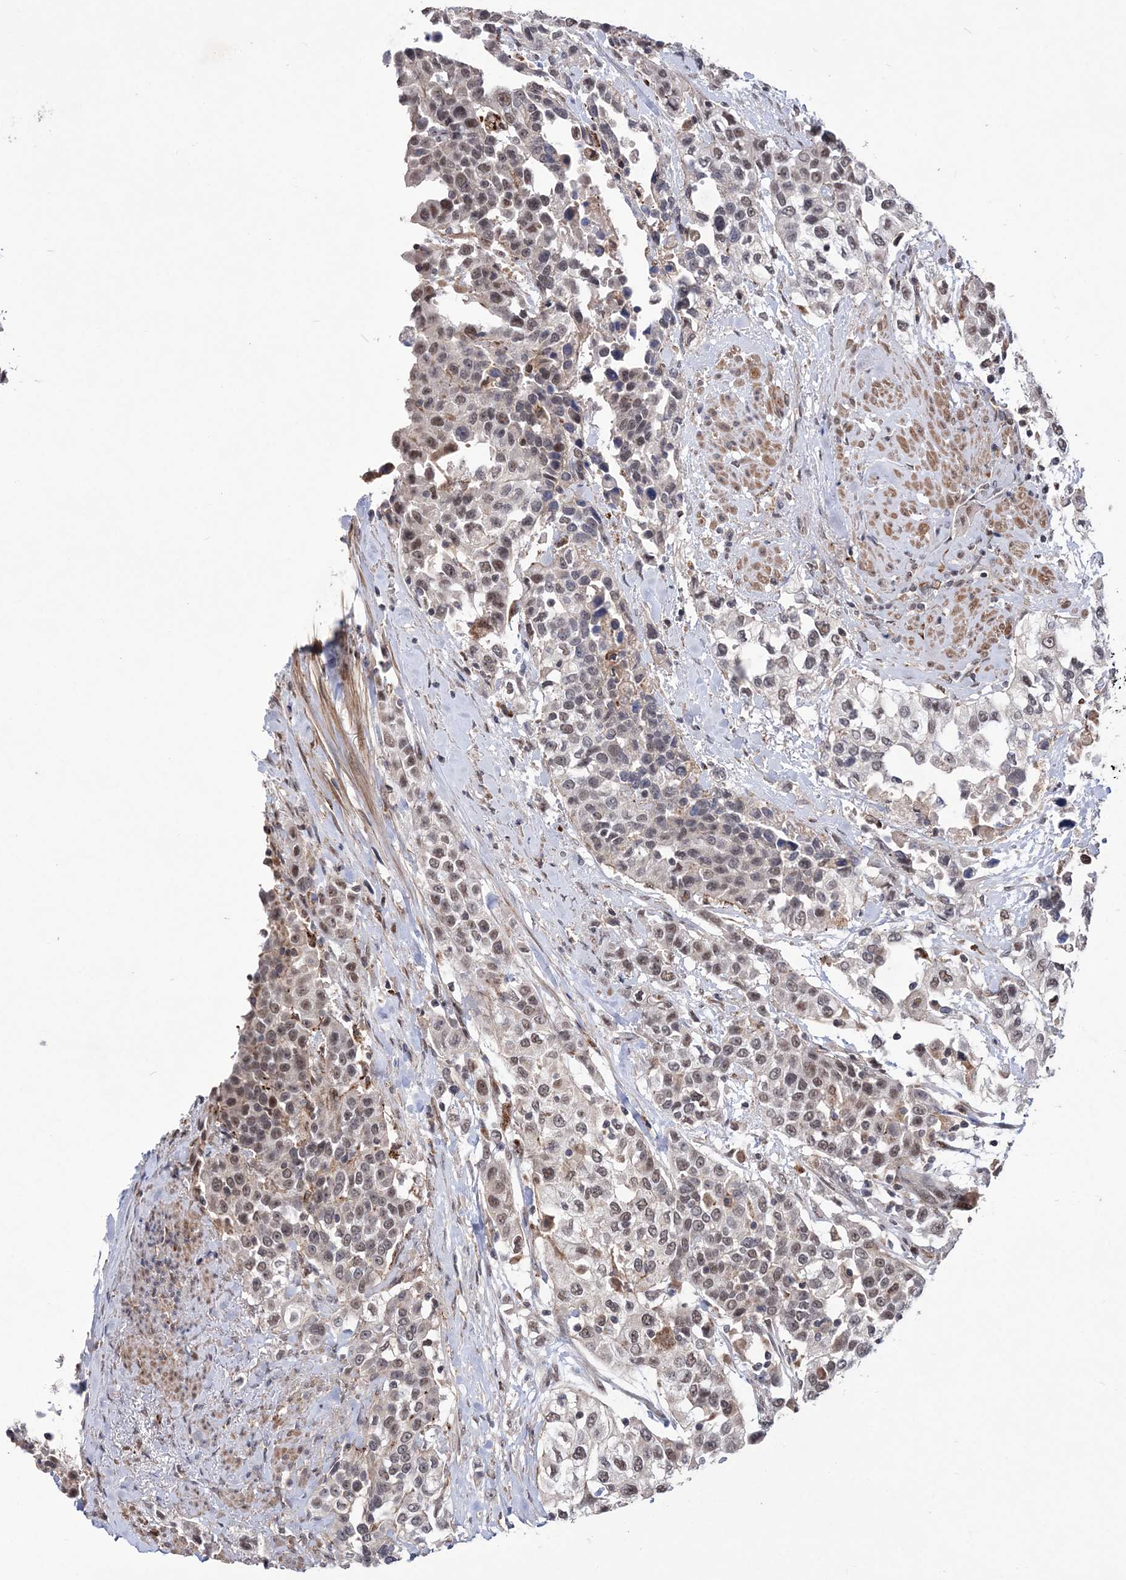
{"staining": {"intensity": "moderate", "quantity": ">75%", "location": "nuclear"}, "tissue": "urothelial cancer", "cell_type": "Tumor cells", "image_type": "cancer", "snomed": [{"axis": "morphology", "description": "Urothelial carcinoma, High grade"}, {"axis": "topography", "description": "Urinary bladder"}], "caption": "Tumor cells demonstrate moderate nuclear staining in about >75% of cells in high-grade urothelial carcinoma. (Stains: DAB in brown, nuclei in blue, Microscopy: brightfield microscopy at high magnification).", "gene": "BOD1L1", "patient": {"sex": "female", "age": 80}}